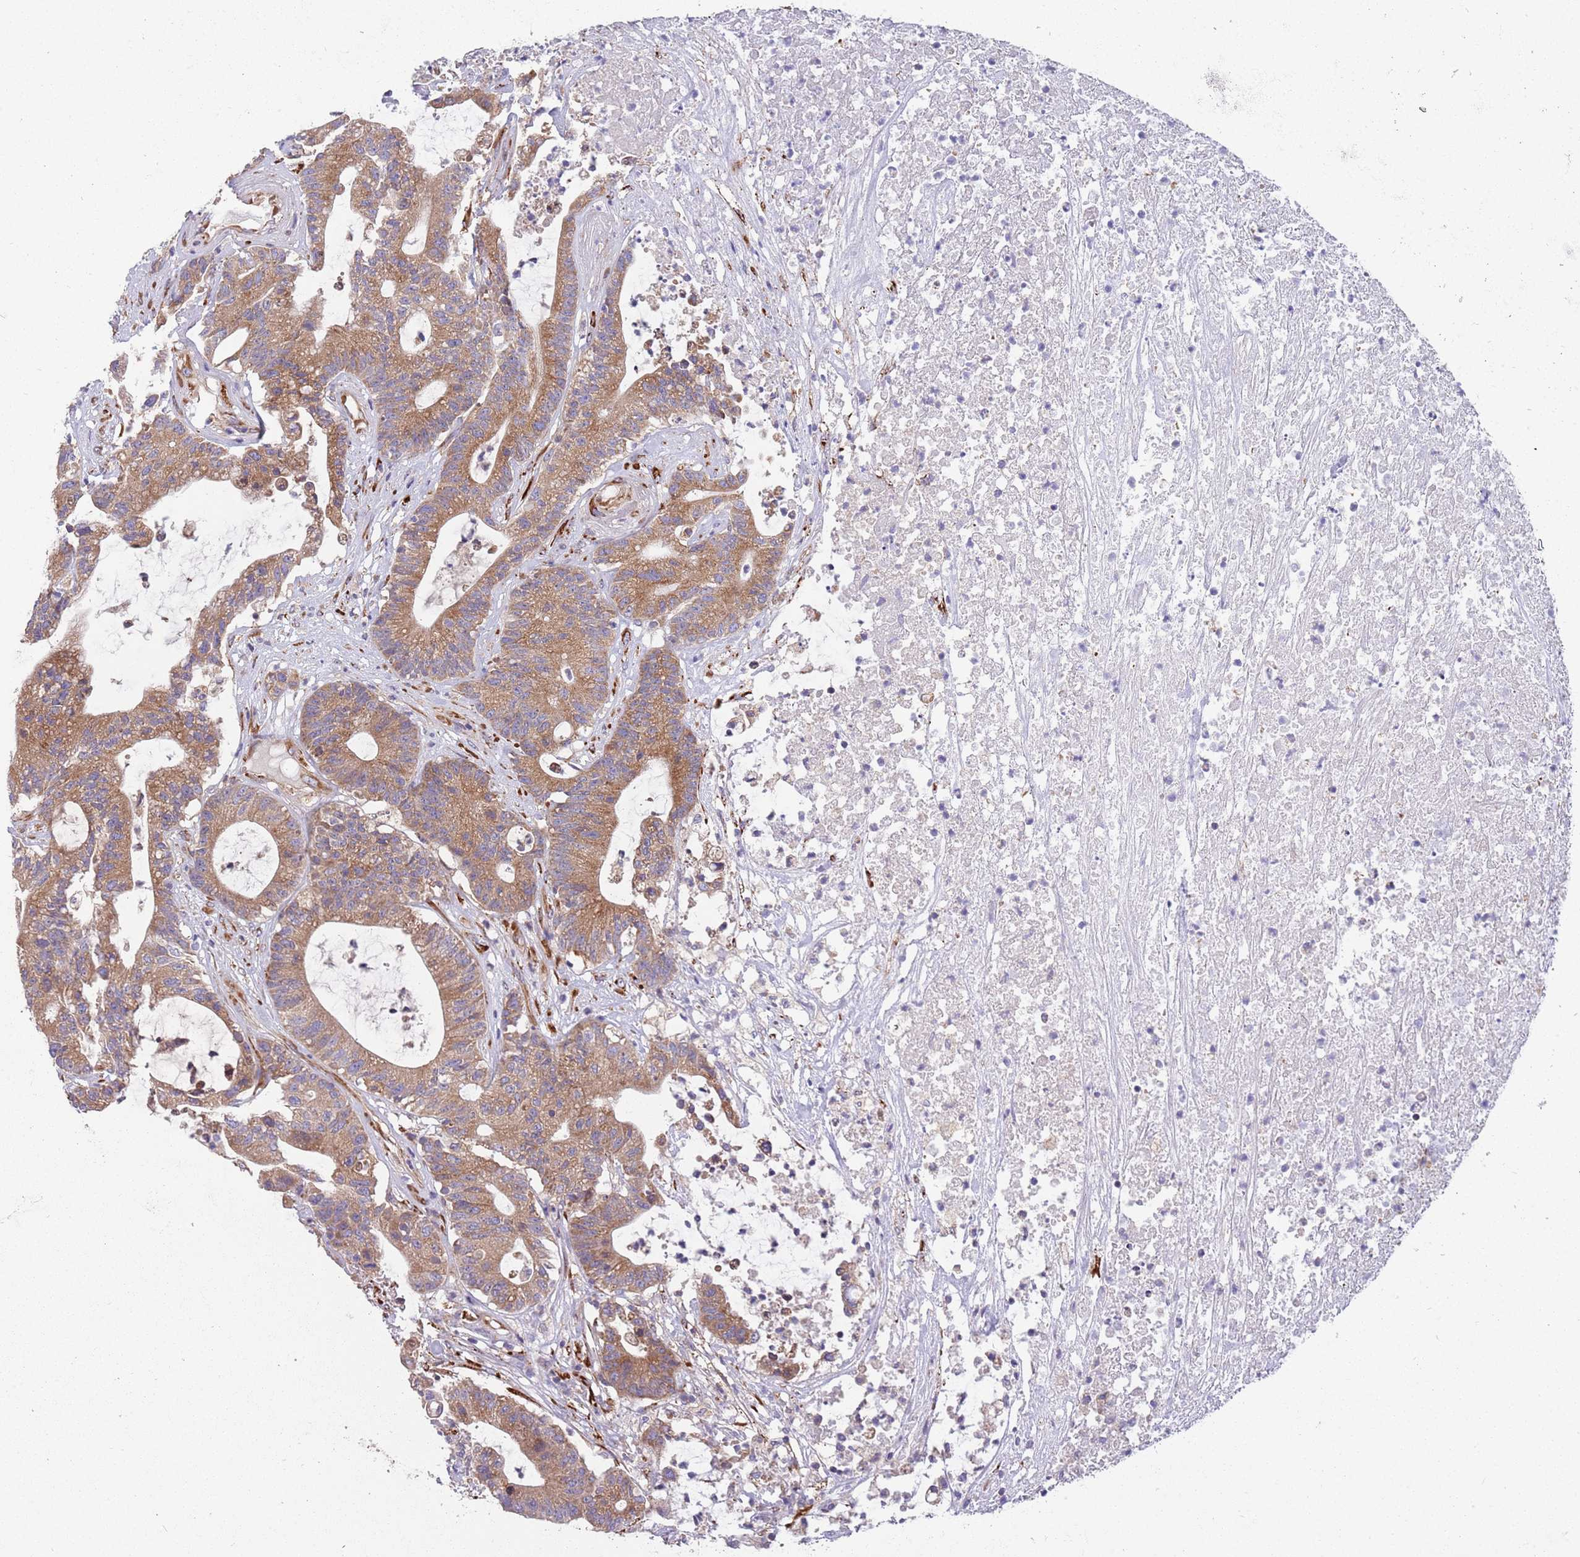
{"staining": {"intensity": "moderate", "quantity": ">75%", "location": "cytoplasmic/membranous"}, "tissue": "colorectal cancer", "cell_type": "Tumor cells", "image_type": "cancer", "snomed": [{"axis": "morphology", "description": "Adenocarcinoma, NOS"}, {"axis": "topography", "description": "Colon"}], "caption": "Immunohistochemical staining of colorectal cancer reveals medium levels of moderate cytoplasmic/membranous positivity in about >75% of tumor cells. Using DAB (3,3'-diaminobenzidine) (brown) and hematoxylin (blue) stains, captured at high magnification using brightfield microscopy.", "gene": "ARMCX6", "patient": {"sex": "female", "age": 84}}